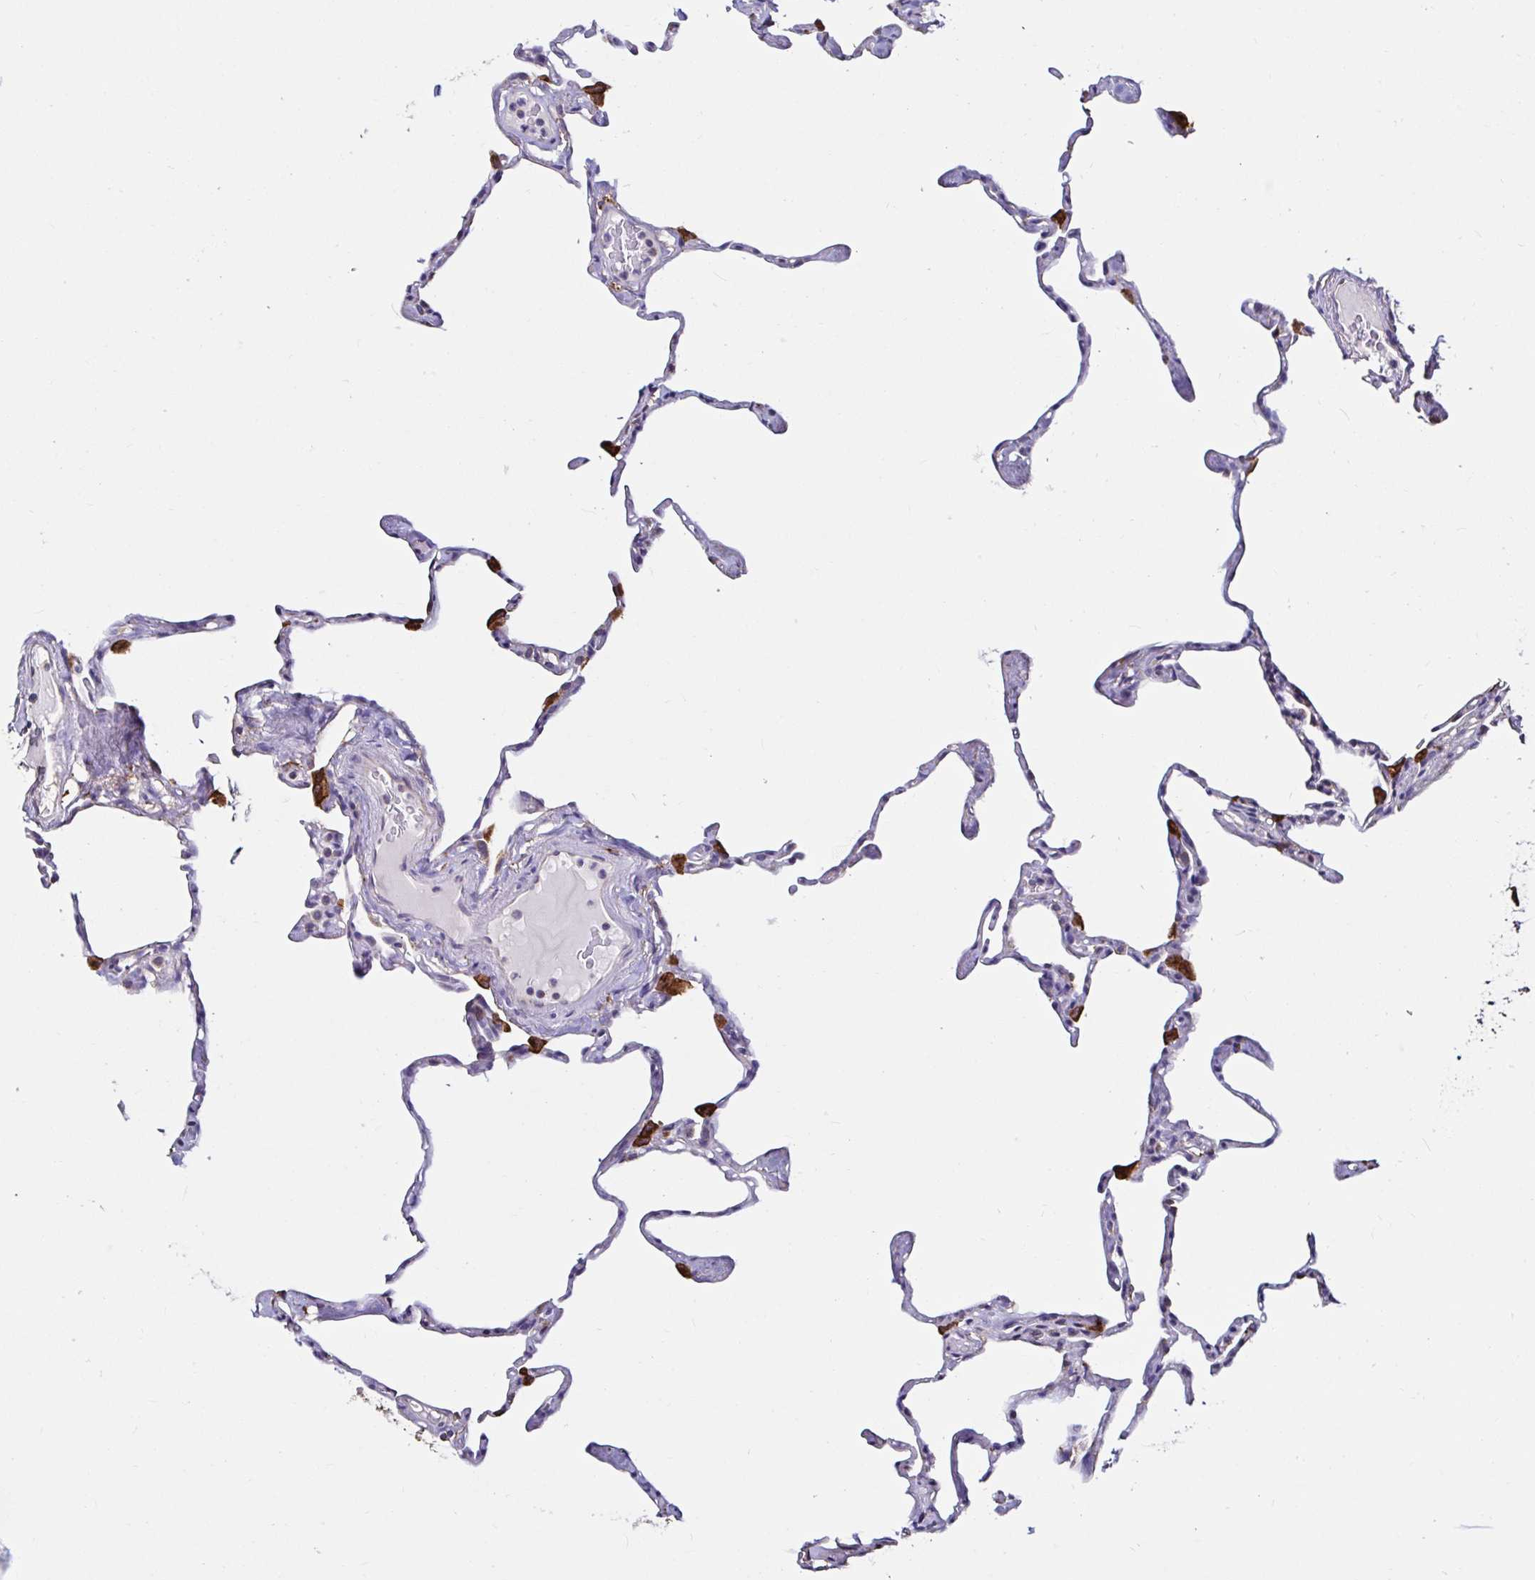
{"staining": {"intensity": "negative", "quantity": "none", "location": "none"}, "tissue": "lung", "cell_type": "Alveolar cells", "image_type": "normal", "snomed": [{"axis": "morphology", "description": "Normal tissue, NOS"}, {"axis": "topography", "description": "Lung"}], "caption": "Immunohistochemical staining of unremarkable lung demonstrates no significant staining in alveolar cells.", "gene": "MSR1", "patient": {"sex": "male", "age": 65}}